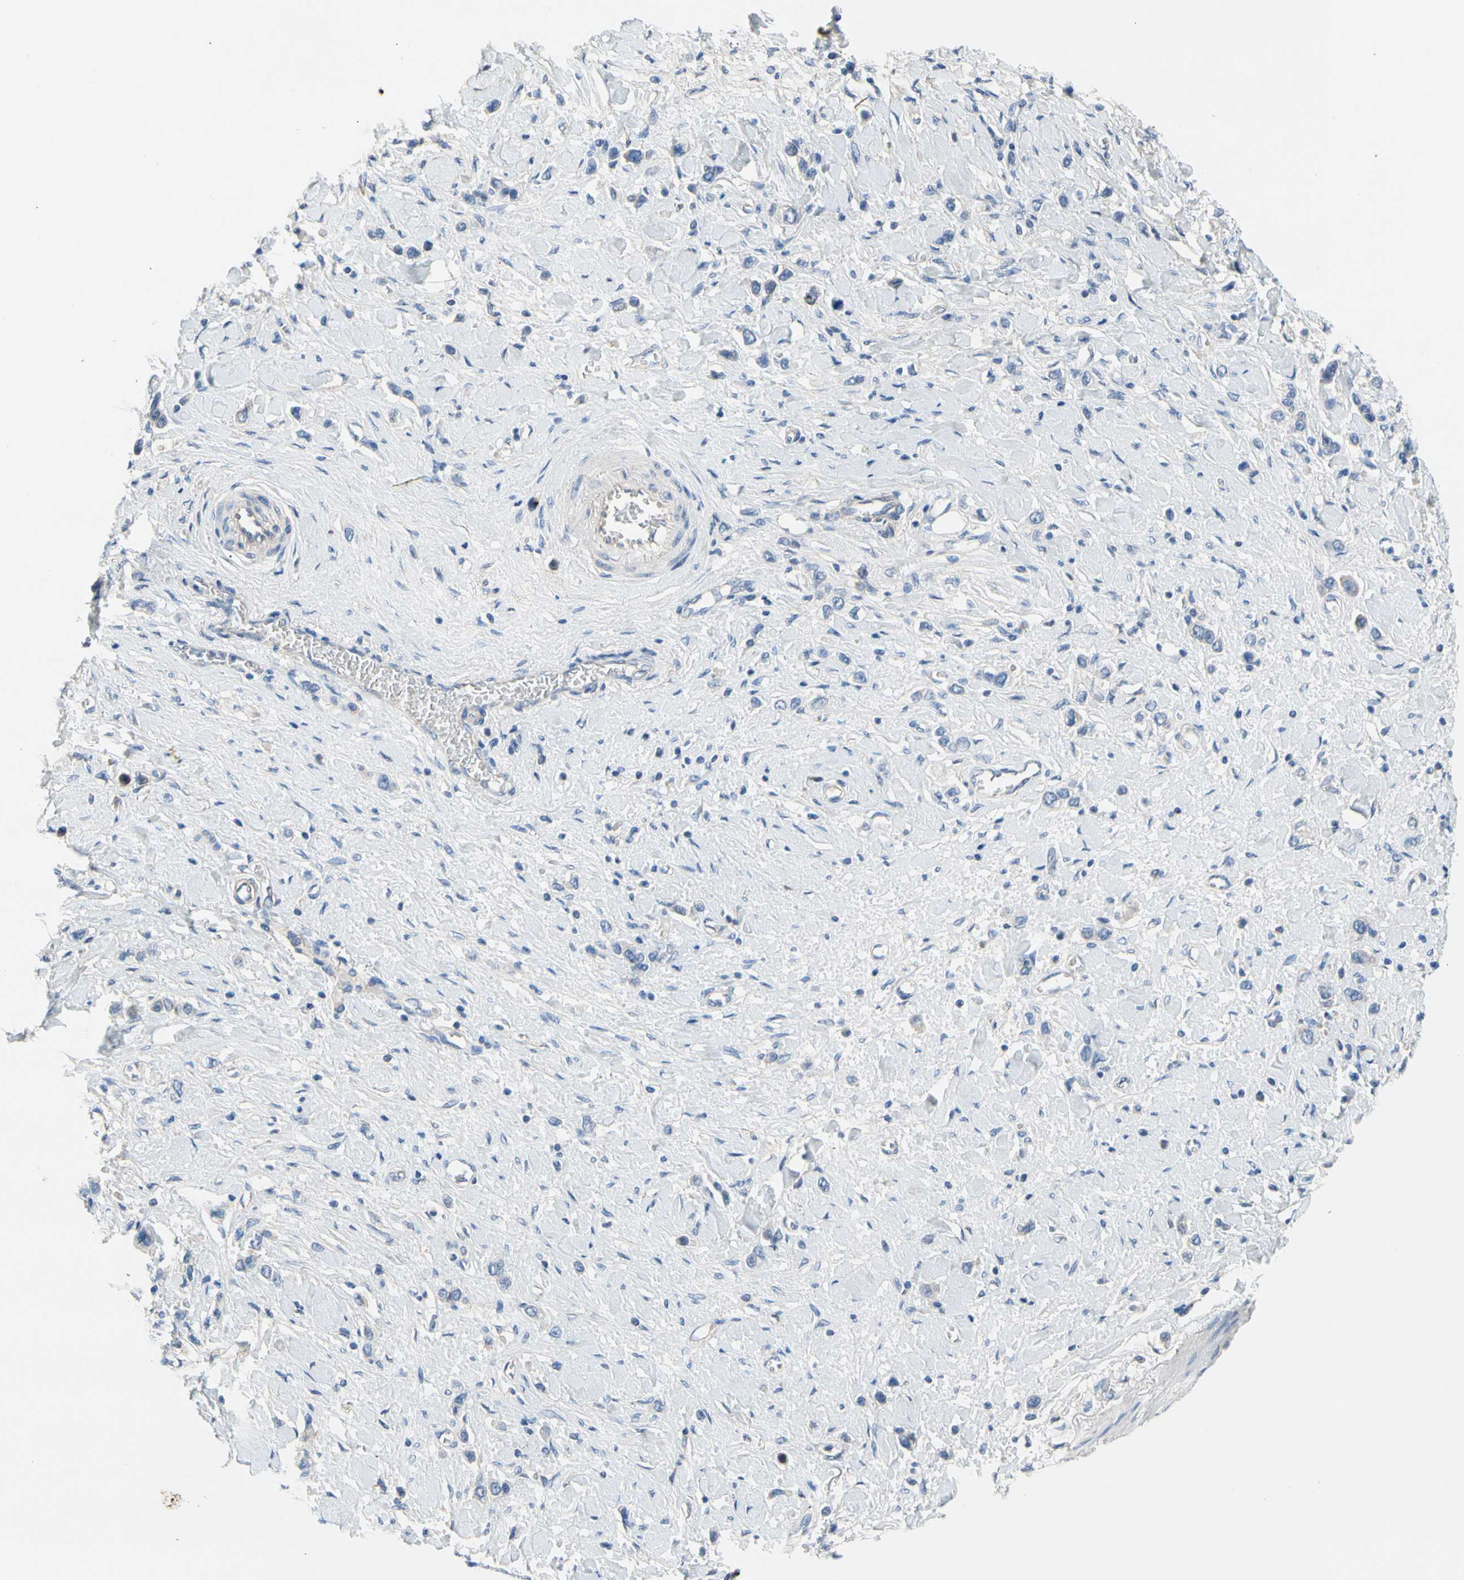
{"staining": {"intensity": "negative", "quantity": "none", "location": "none"}, "tissue": "stomach cancer", "cell_type": "Tumor cells", "image_type": "cancer", "snomed": [{"axis": "morphology", "description": "Normal tissue, NOS"}, {"axis": "morphology", "description": "Adenocarcinoma, NOS"}, {"axis": "topography", "description": "Stomach, upper"}, {"axis": "topography", "description": "Stomach"}], "caption": "Tumor cells are negative for brown protein staining in stomach cancer.", "gene": "CA14", "patient": {"sex": "female", "age": 65}}